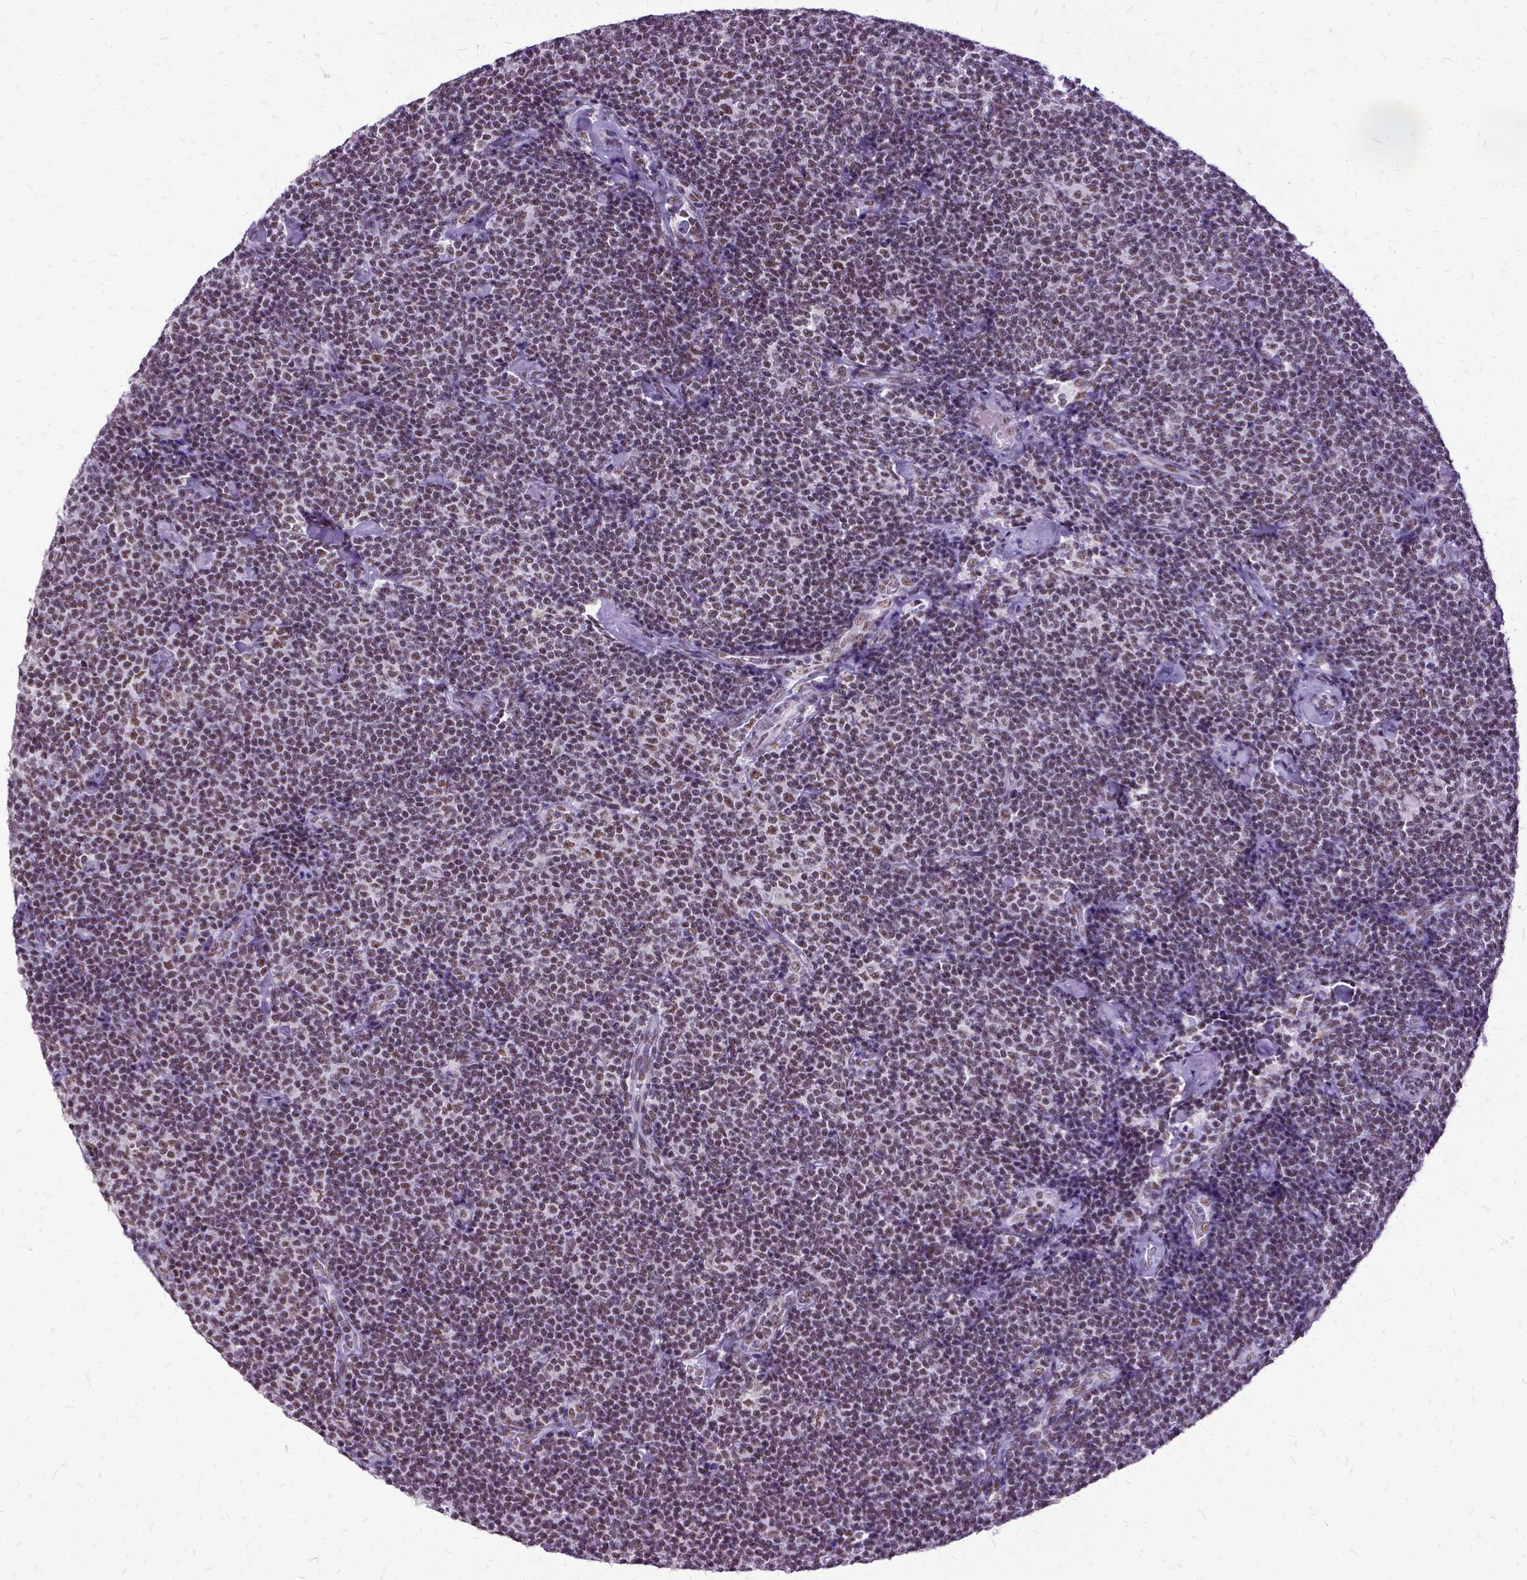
{"staining": {"intensity": "moderate", "quantity": ">75%", "location": "nuclear"}, "tissue": "lymphoma", "cell_type": "Tumor cells", "image_type": "cancer", "snomed": [{"axis": "morphology", "description": "Malignant lymphoma, non-Hodgkin's type, Low grade"}, {"axis": "topography", "description": "Lymph node"}], "caption": "Lymphoma stained with IHC demonstrates moderate nuclear staining in about >75% of tumor cells.", "gene": "SETD1A", "patient": {"sex": "male", "age": 81}}